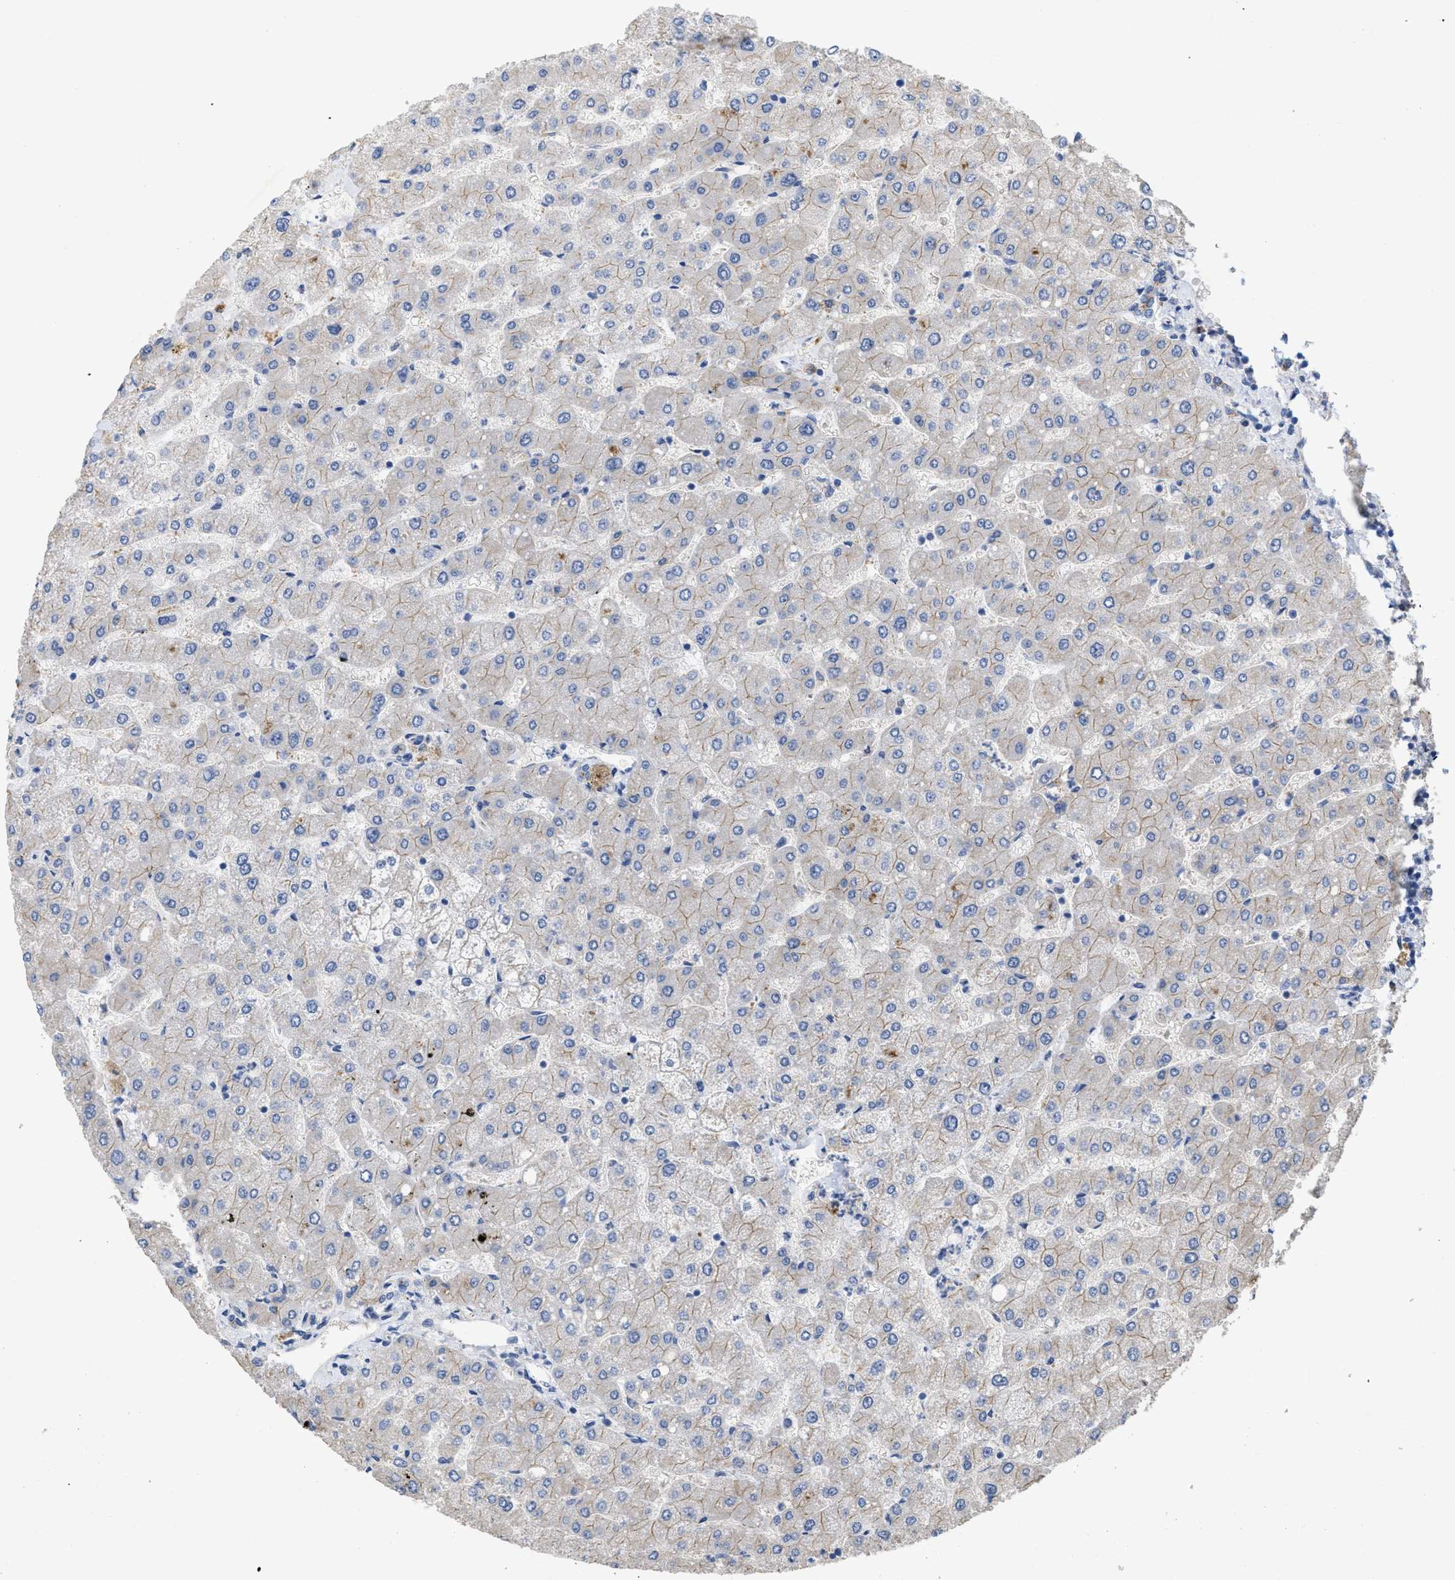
{"staining": {"intensity": "weak", "quantity": "25%-75%", "location": "cytoplasmic/membranous"}, "tissue": "liver", "cell_type": "Cholangiocytes", "image_type": "normal", "snomed": [{"axis": "morphology", "description": "Normal tissue, NOS"}, {"axis": "topography", "description": "Liver"}], "caption": "Cholangiocytes reveal weak cytoplasmic/membranous staining in about 25%-75% of cells in unremarkable liver. The staining was performed using DAB, with brown indicating positive protein expression. Nuclei are stained blue with hematoxylin.", "gene": "CDPF1", "patient": {"sex": "male", "age": 55}}